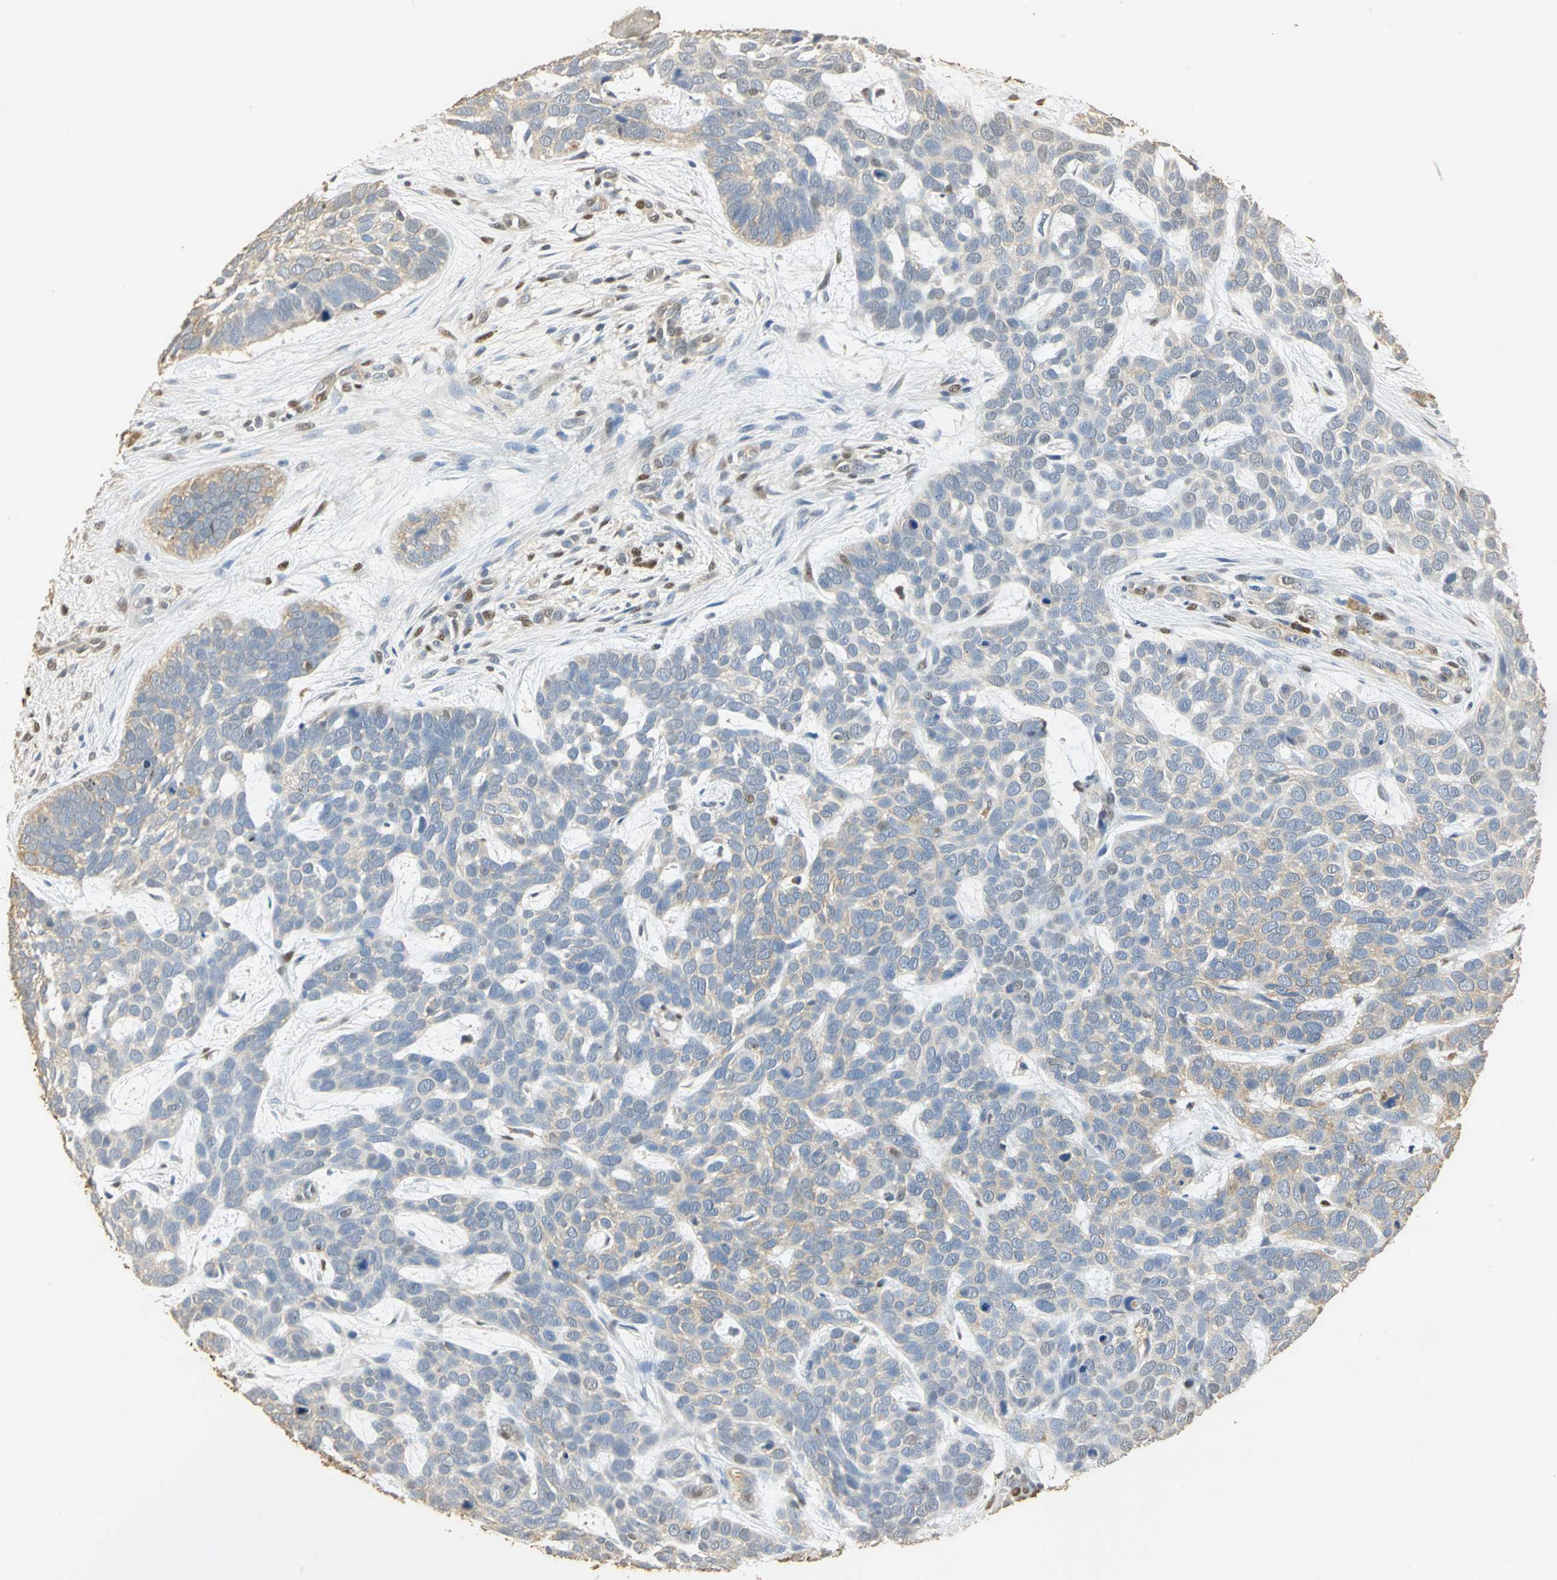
{"staining": {"intensity": "weak", "quantity": "25%-75%", "location": "cytoplasmic/membranous"}, "tissue": "skin cancer", "cell_type": "Tumor cells", "image_type": "cancer", "snomed": [{"axis": "morphology", "description": "Basal cell carcinoma"}, {"axis": "topography", "description": "Skin"}], "caption": "Immunohistochemical staining of human skin basal cell carcinoma displays low levels of weak cytoplasmic/membranous positivity in about 25%-75% of tumor cells.", "gene": "GAPDH", "patient": {"sex": "male", "age": 87}}